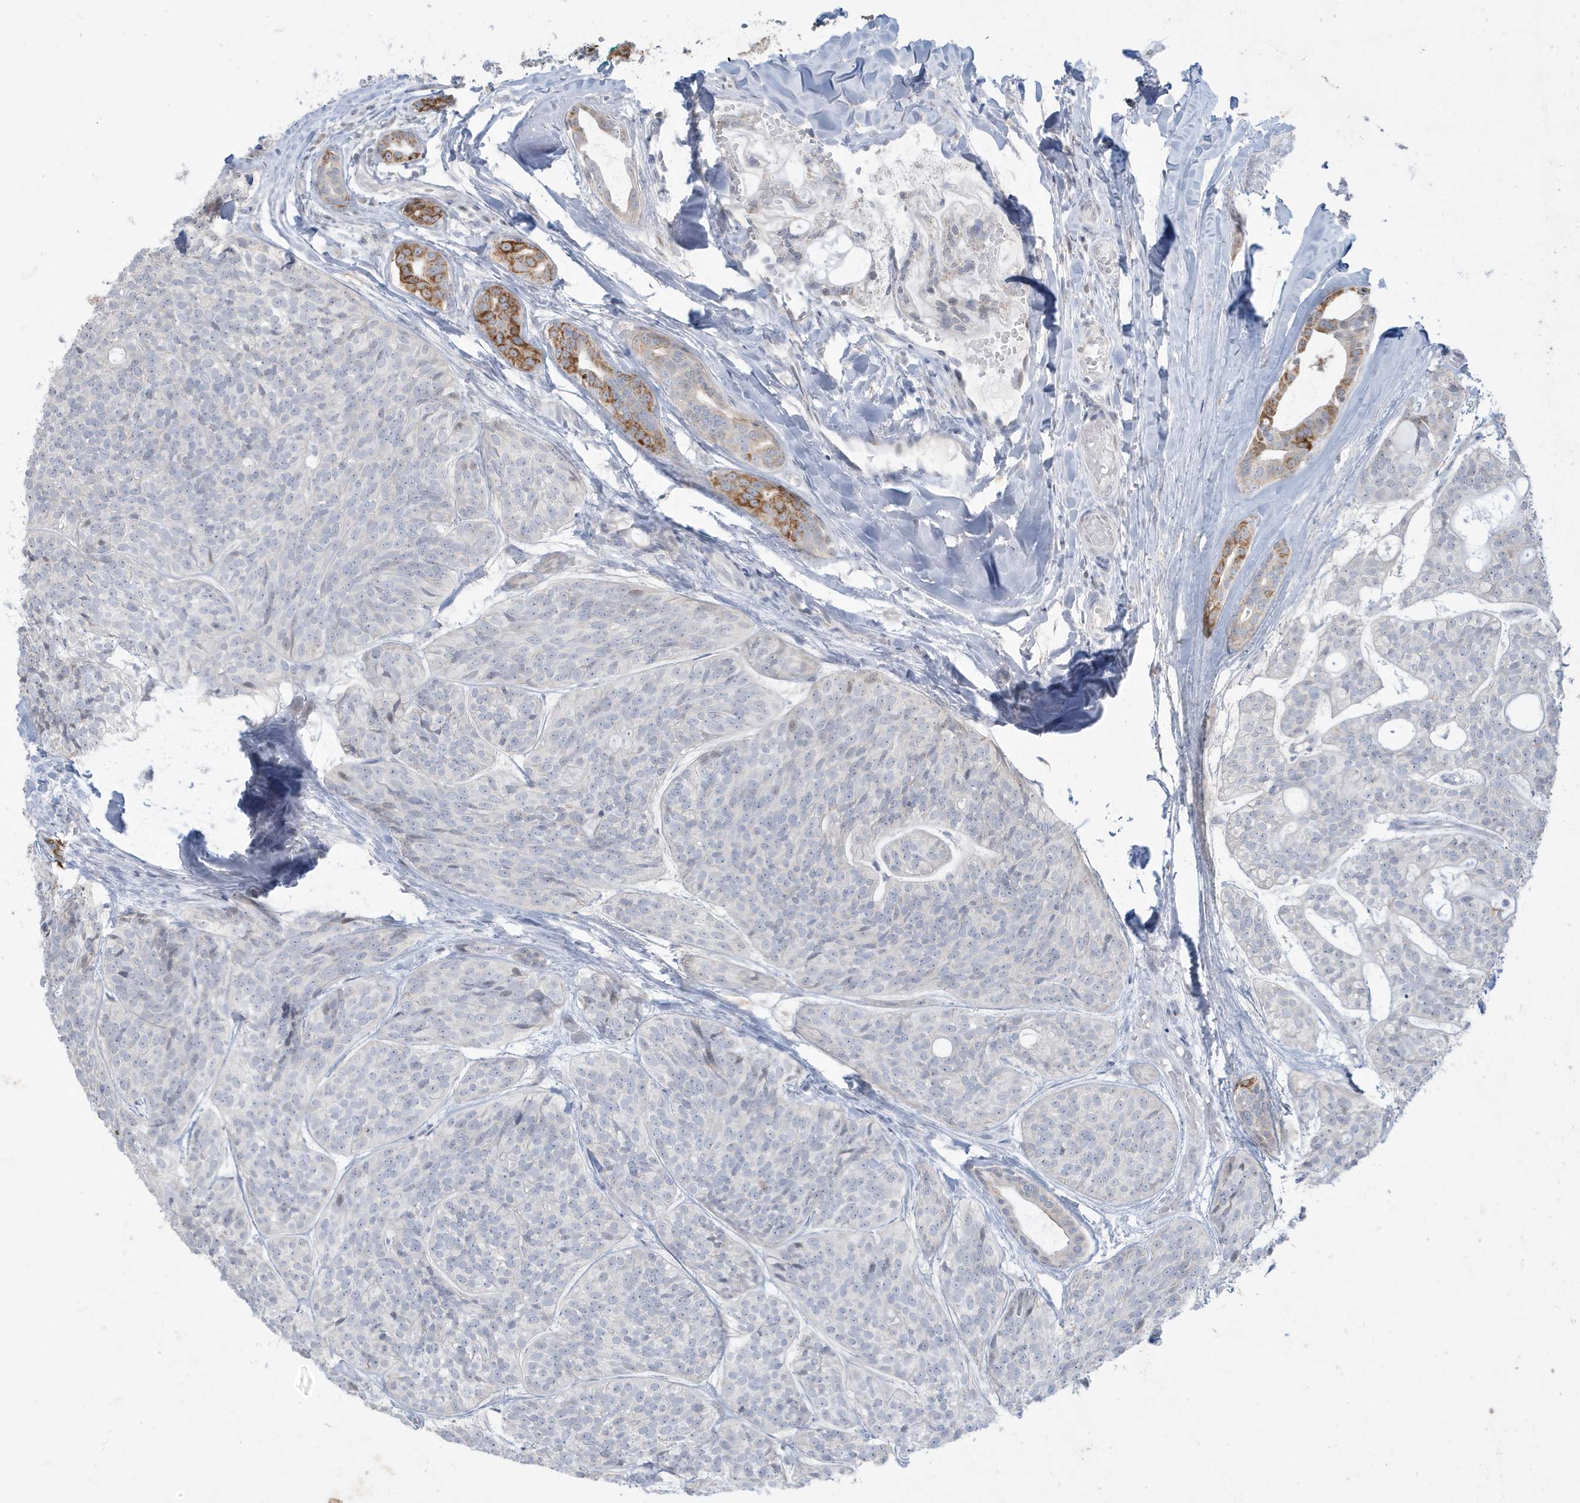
{"staining": {"intensity": "negative", "quantity": "none", "location": "none"}, "tissue": "head and neck cancer", "cell_type": "Tumor cells", "image_type": "cancer", "snomed": [{"axis": "morphology", "description": "Adenocarcinoma, NOS"}, {"axis": "topography", "description": "Head-Neck"}], "caption": "This is an immunohistochemistry (IHC) micrograph of human head and neck adenocarcinoma. There is no staining in tumor cells.", "gene": "FNDC1", "patient": {"sex": "male", "age": 66}}